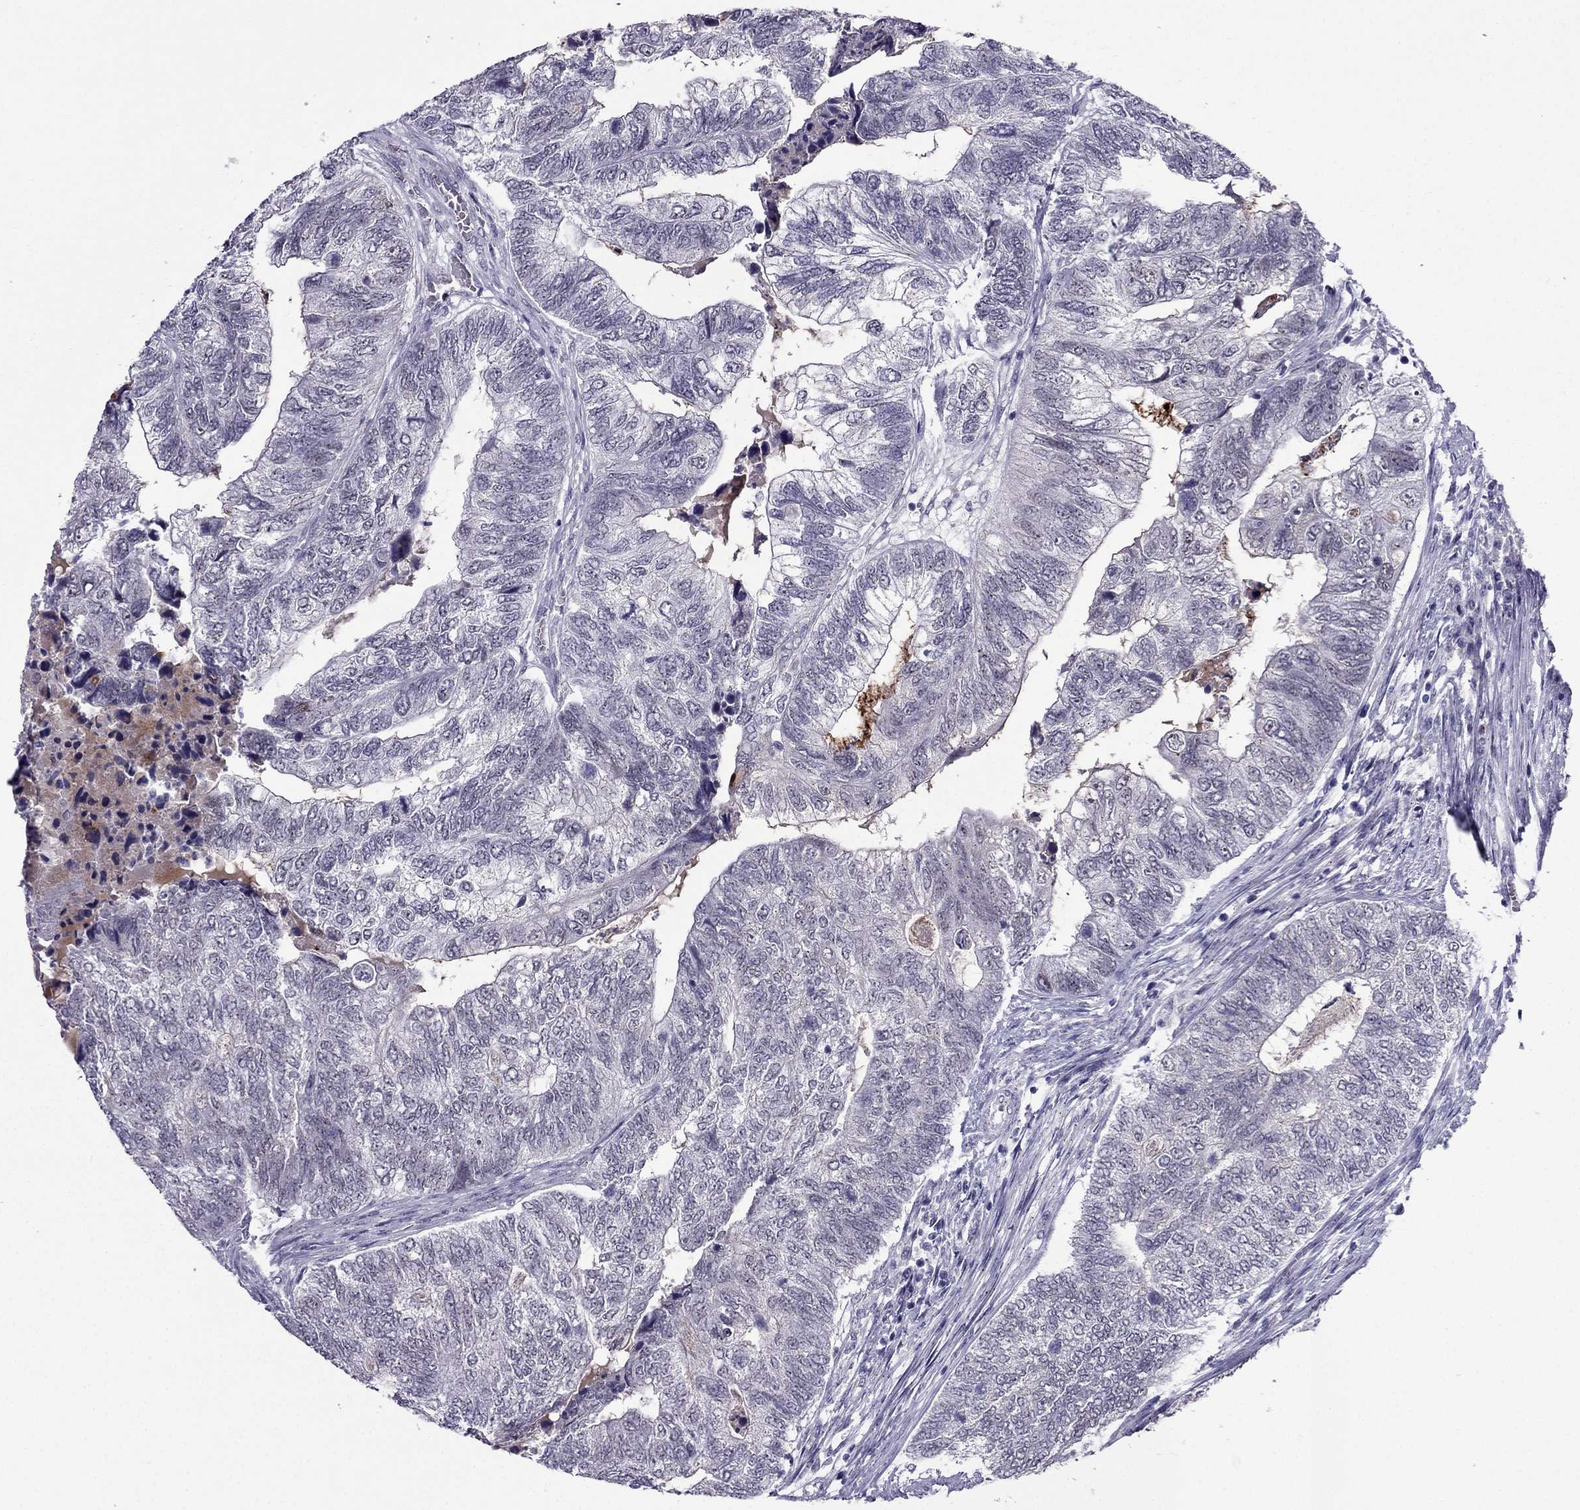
{"staining": {"intensity": "negative", "quantity": "none", "location": "none"}, "tissue": "colorectal cancer", "cell_type": "Tumor cells", "image_type": "cancer", "snomed": [{"axis": "morphology", "description": "Adenocarcinoma, NOS"}, {"axis": "topography", "description": "Colon"}], "caption": "Protein analysis of adenocarcinoma (colorectal) demonstrates no significant expression in tumor cells.", "gene": "MYBPH", "patient": {"sex": "female", "age": 67}}